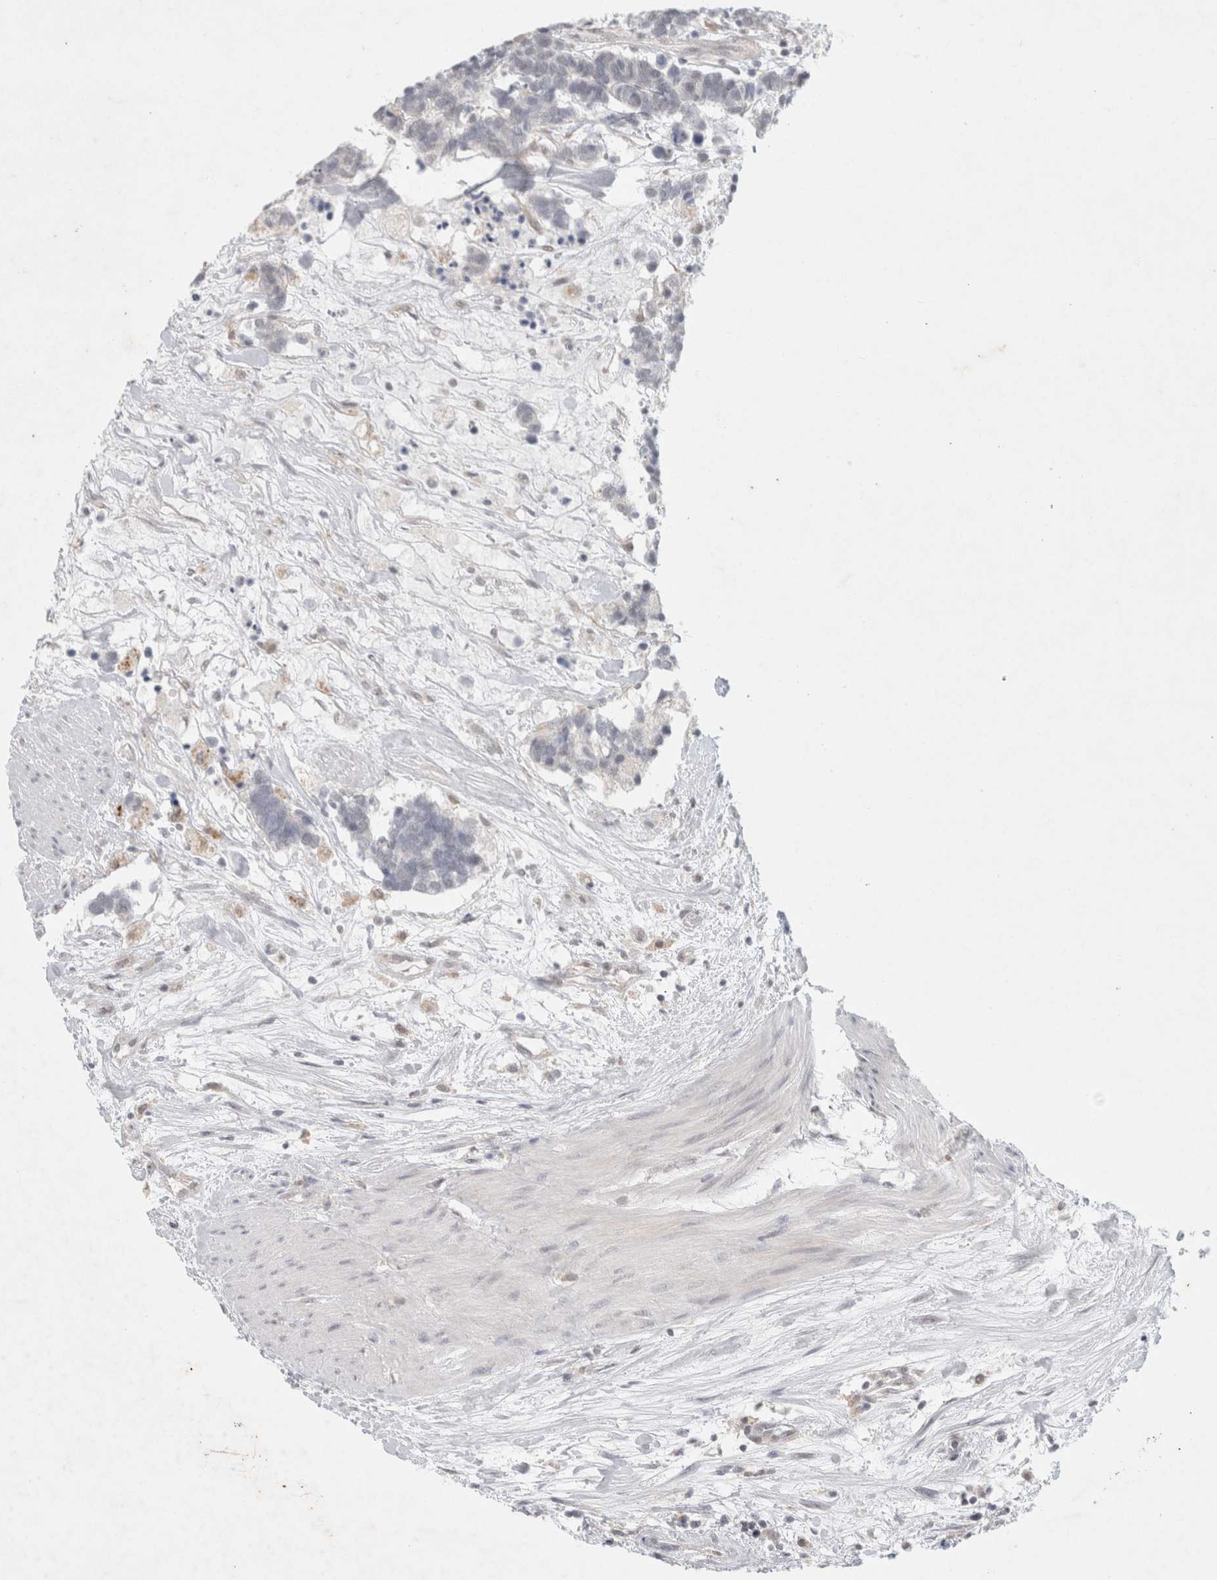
{"staining": {"intensity": "negative", "quantity": "none", "location": "none"}, "tissue": "carcinoid", "cell_type": "Tumor cells", "image_type": "cancer", "snomed": [{"axis": "morphology", "description": "Carcinoma, NOS"}, {"axis": "morphology", "description": "Carcinoid, malignant, NOS"}, {"axis": "topography", "description": "Urinary bladder"}], "caption": "DAB (3,3'-diaminobenzidine) immunohistochemical staining of human carcinoid shows no significant staining in tumor cells. (IHC, brightfield microscopy, high magnification).", "gene": "FBXO42", "patient": {"sex": "male", "age": 57}}